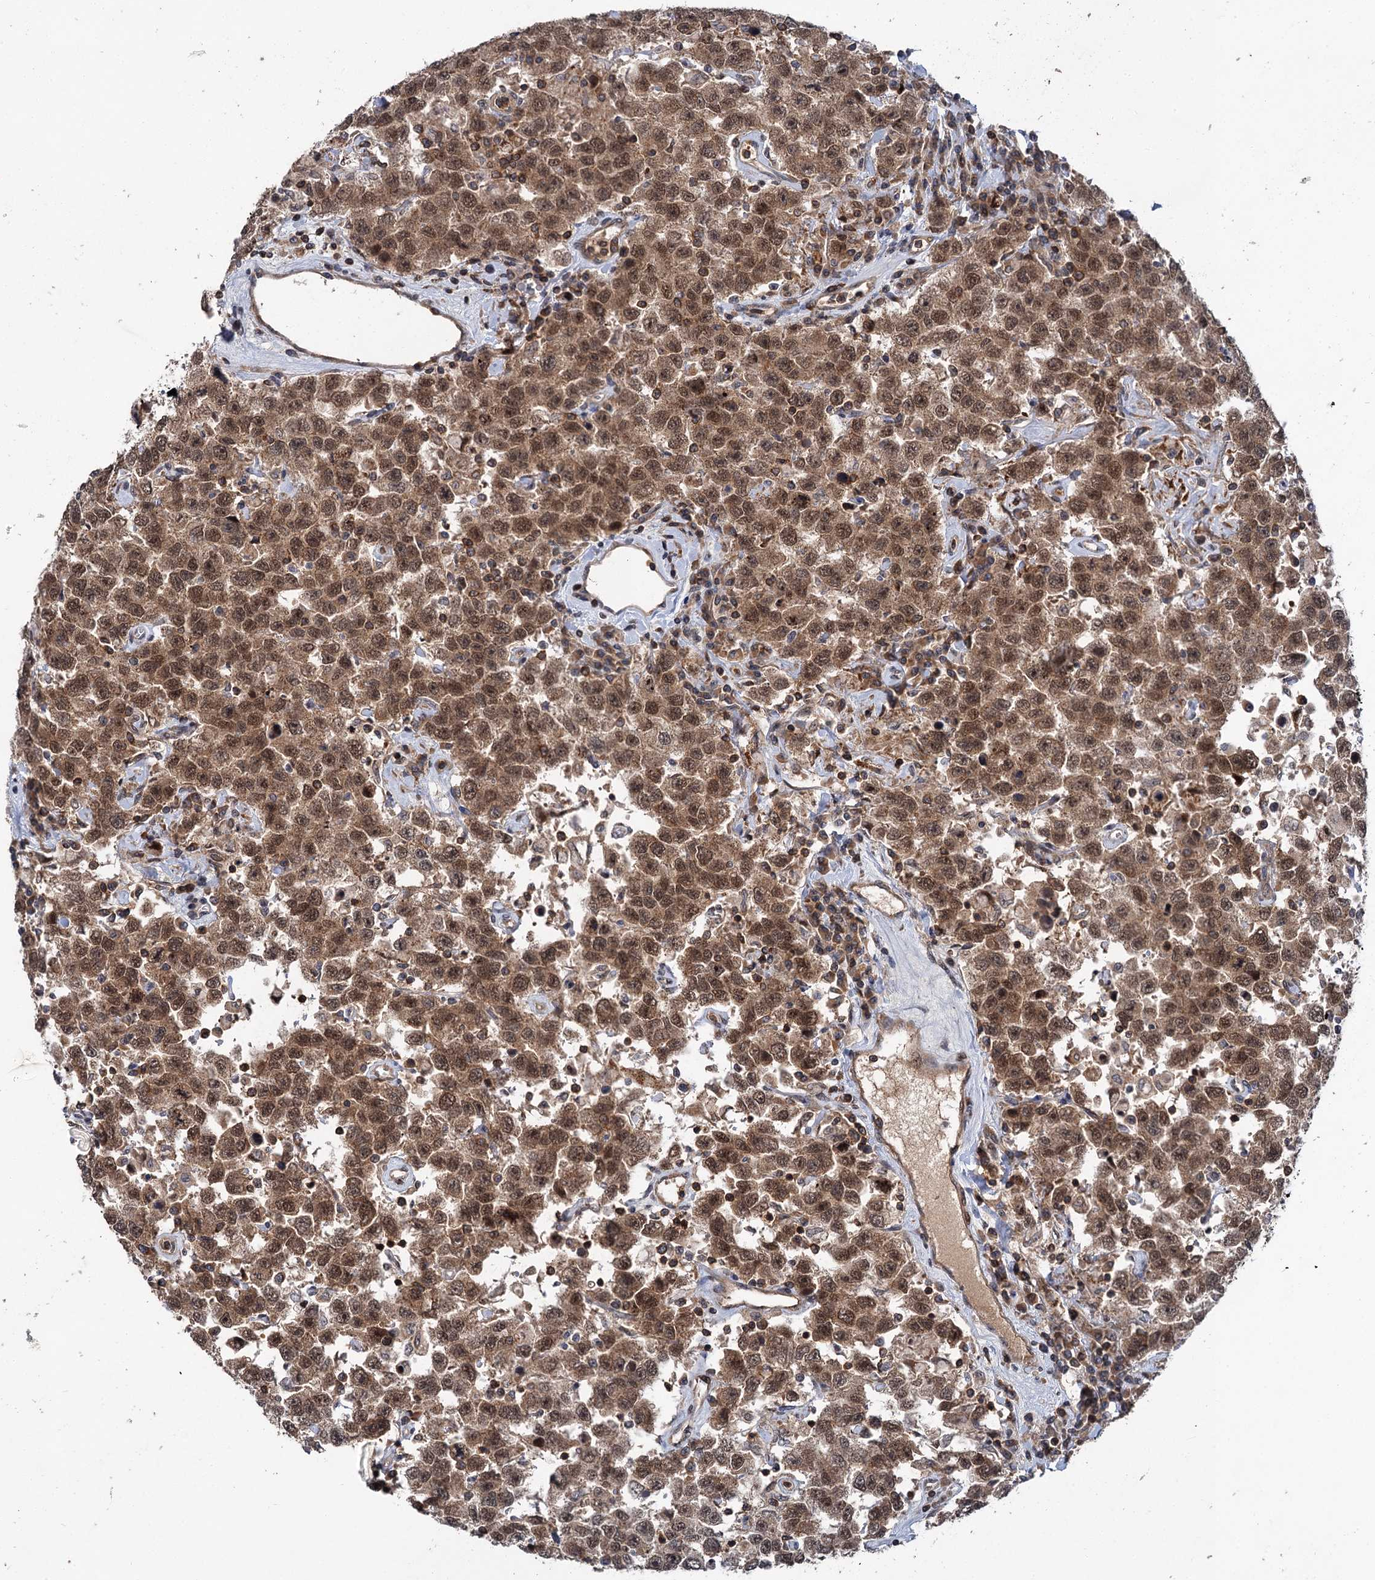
{"staining": {"intensity": "moderate", "quantity": ">75%", "location": "cytoplasmic/membranous,nuclear"}, "tissue": "testis cancer", "cell_type": "Tumor cells", "image_type": "cancer", "snomed": [{"axis": "morphology", "description": "Seminoma, NOS"}, {"axis": "topography", "description": "Testis"}], "caption": "Protein staining reveals moderate cytoplasmic/membranous and nuclear staining in about >75% of tumor cells in seminoma (testis).", "gene": "ABLIM1", "patient": {"sex": "male", "age": 41}}